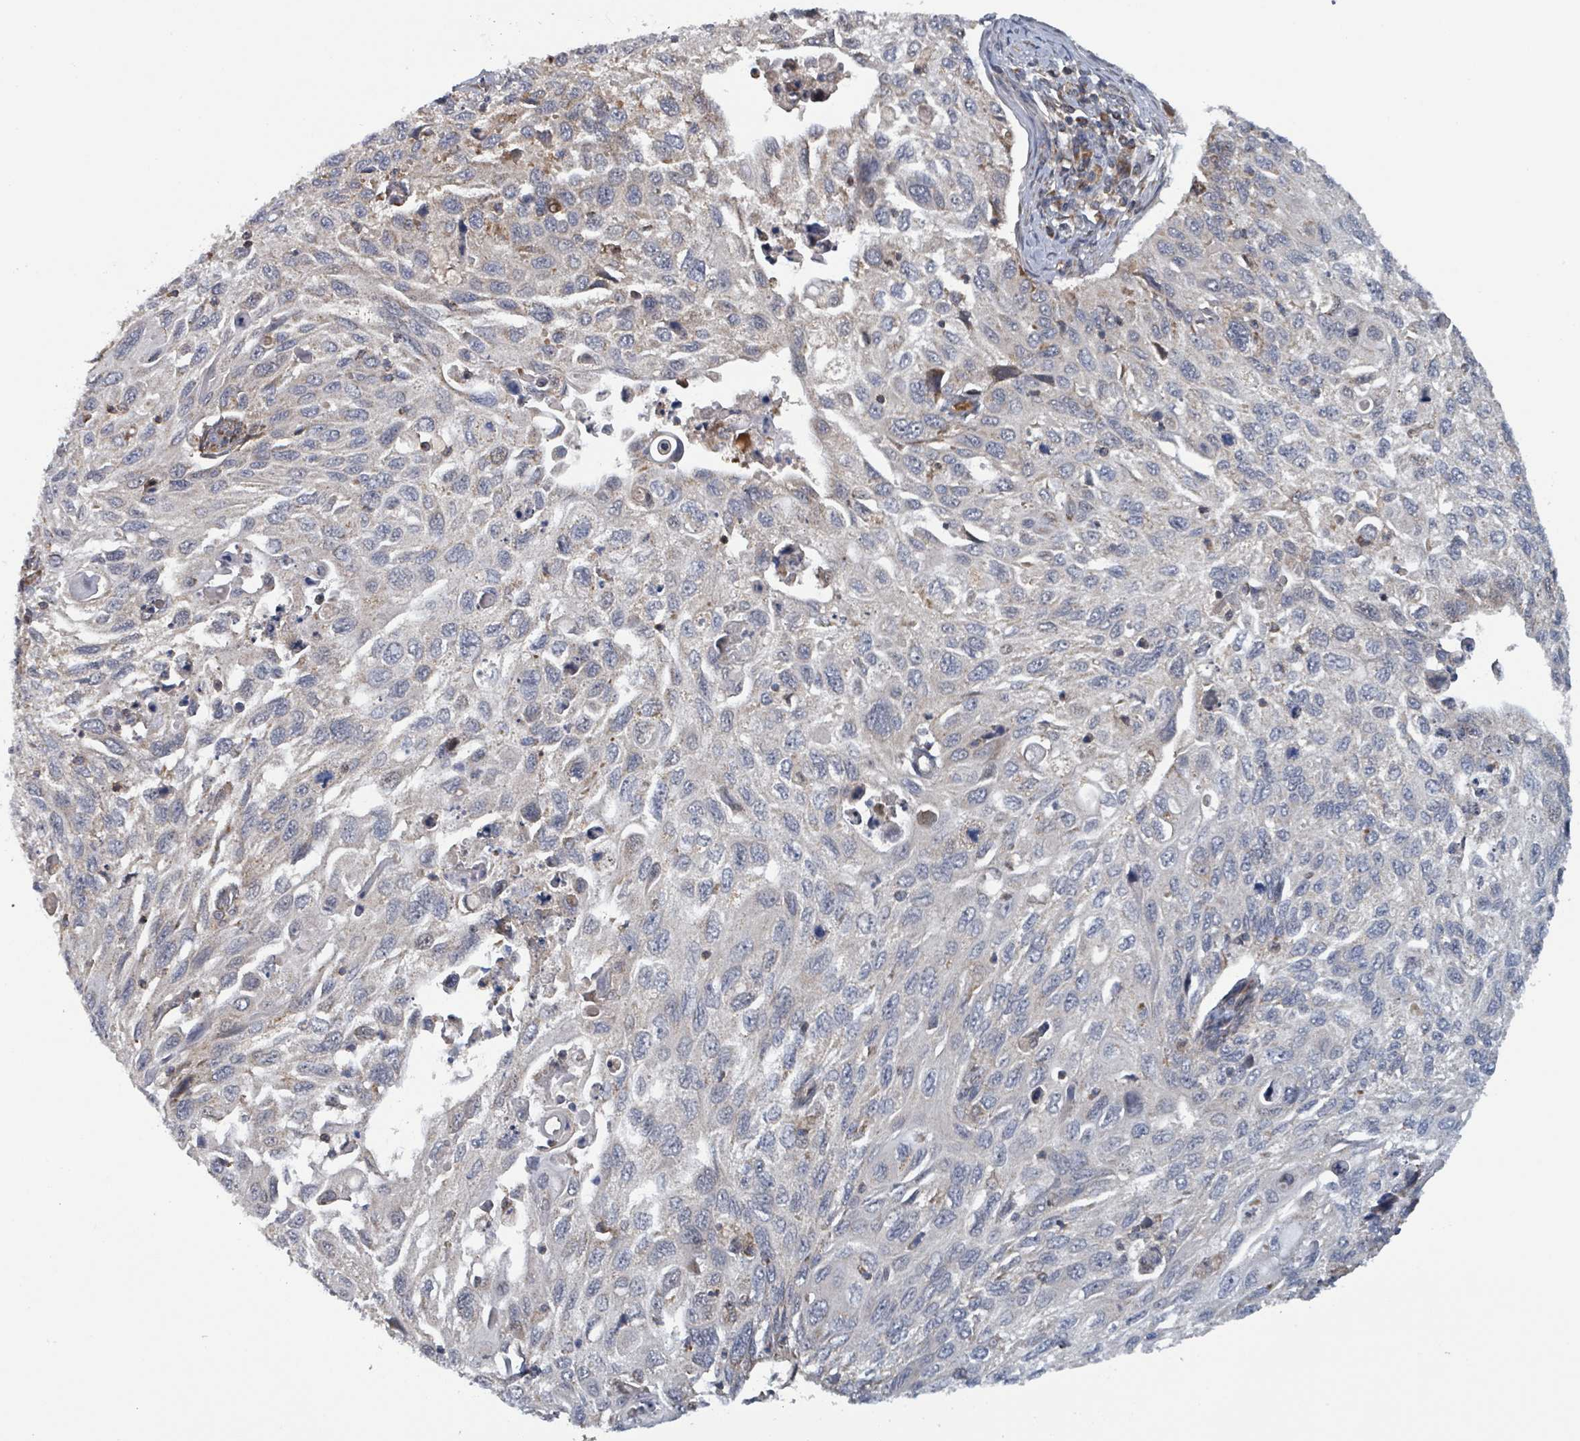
{"staining": {"intensity": "moderate", "quantity": "<25%", "location": "cytoplasmic/membranous"}, "tissue": "cervical cancer", "cell_type": "Tumor cells", "image_type": "cancer", "snomed": [{"axis": "morphology", "description": "Squamous cell carcinoma, NOS"}, {"axis": "topography", "description": "Cervix"}], "caption": "A high-resolution micrograph shows immunohistochemistry staining of squamous cell carcinoma (cervical), which shows moderate cytoplasmic/membranous expression in about <25% of tumor cells. Immunohistochemistry (ihc) stains the protein in brown and the nuclei are stained blue.", "gene": "HIVEP1", "patient": {"sex": "female", "age": 70}}